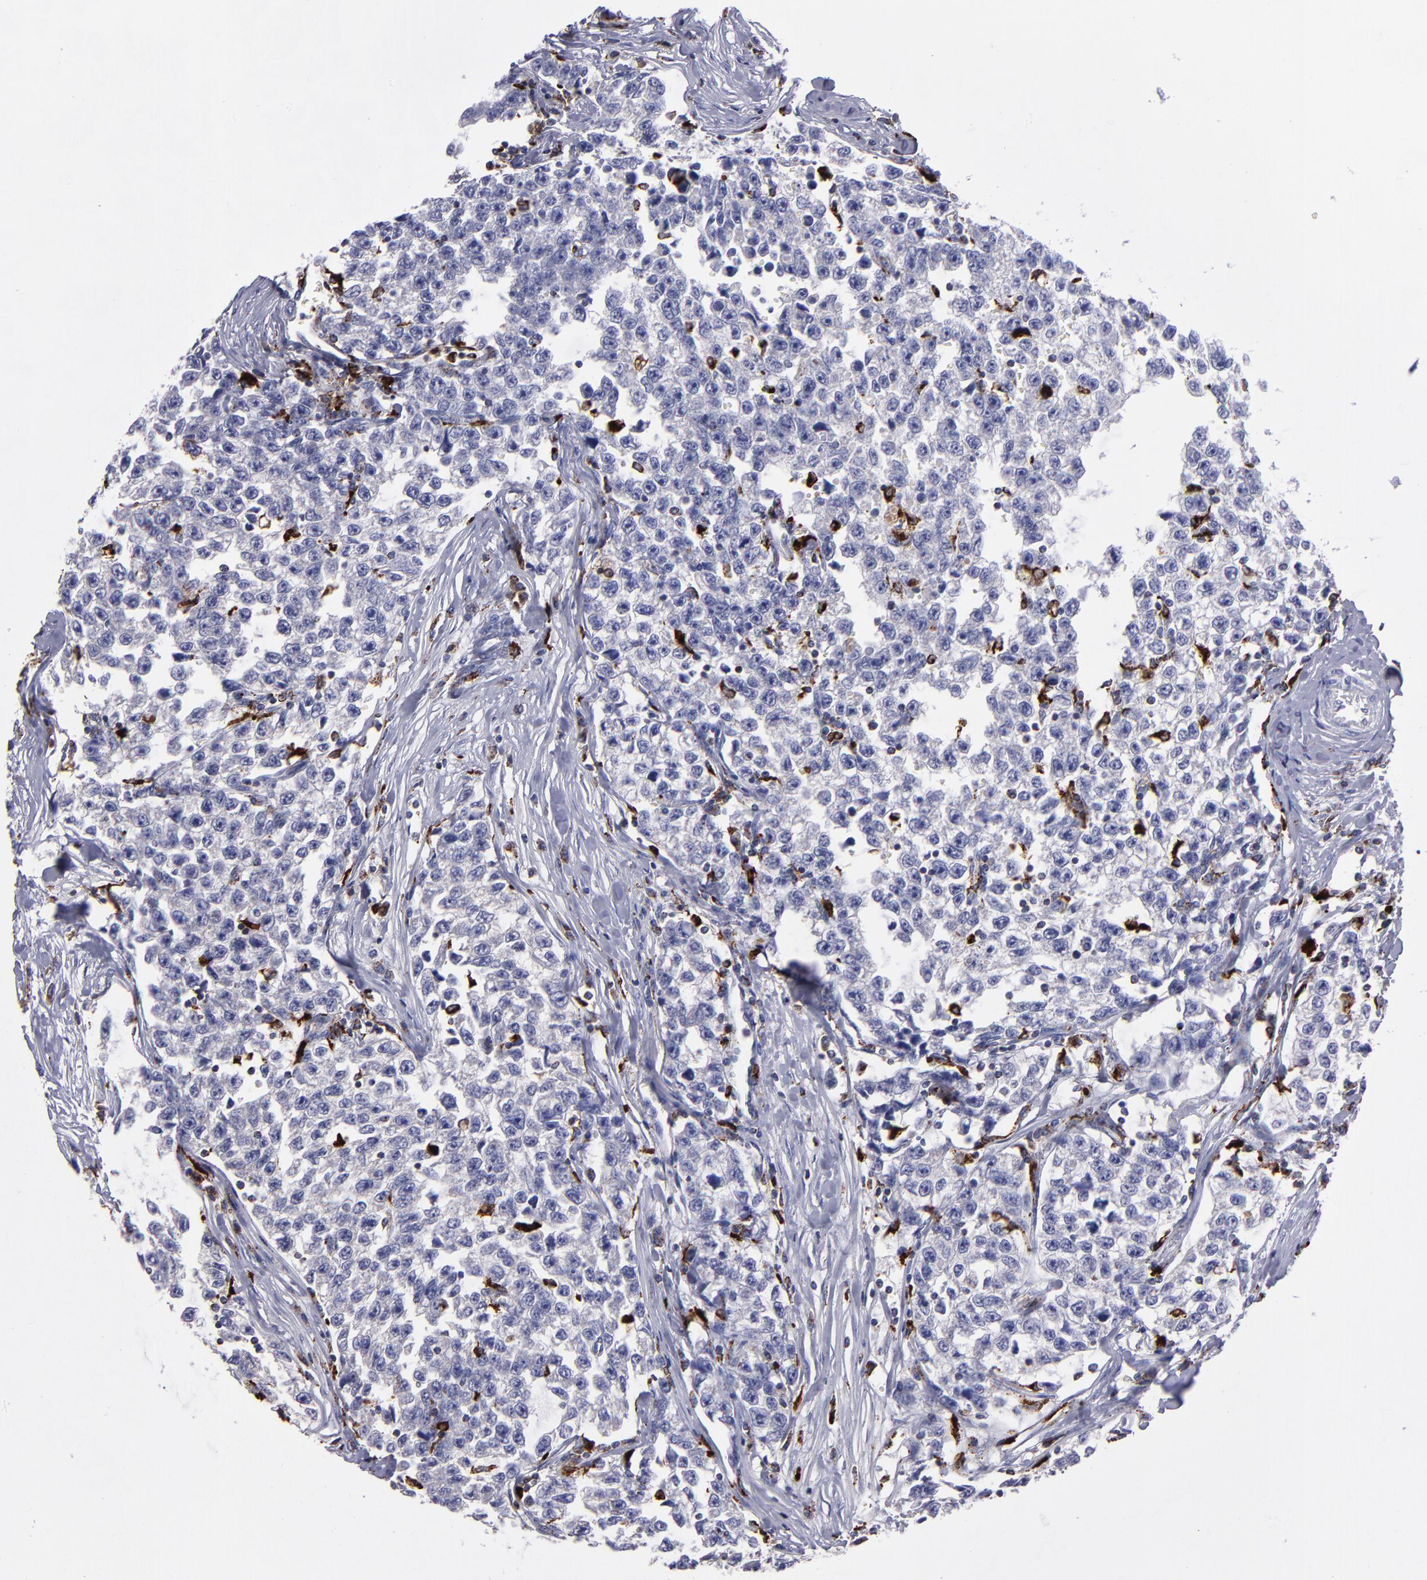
{"staining": {"intensity": "negative", "quantity": "none", "location": "none"}, "tissue": "testis cancer", "cell_type": "Tumor cells", "image_type": "cancer", "snomed": [{"axis": "morphology", "description": "Seminoma, NOS"}, {"axis": "morphology", "description": "Carcinoma, Embryonal, NOS"}, {"axis": "topography", "description": "Testis"}], "caption": "An image of testis cancer stained for a protein exhibits no brown staining in tumor cells.", "gene": "CTSS", "patient": {"sex": "male", "age": 30}}